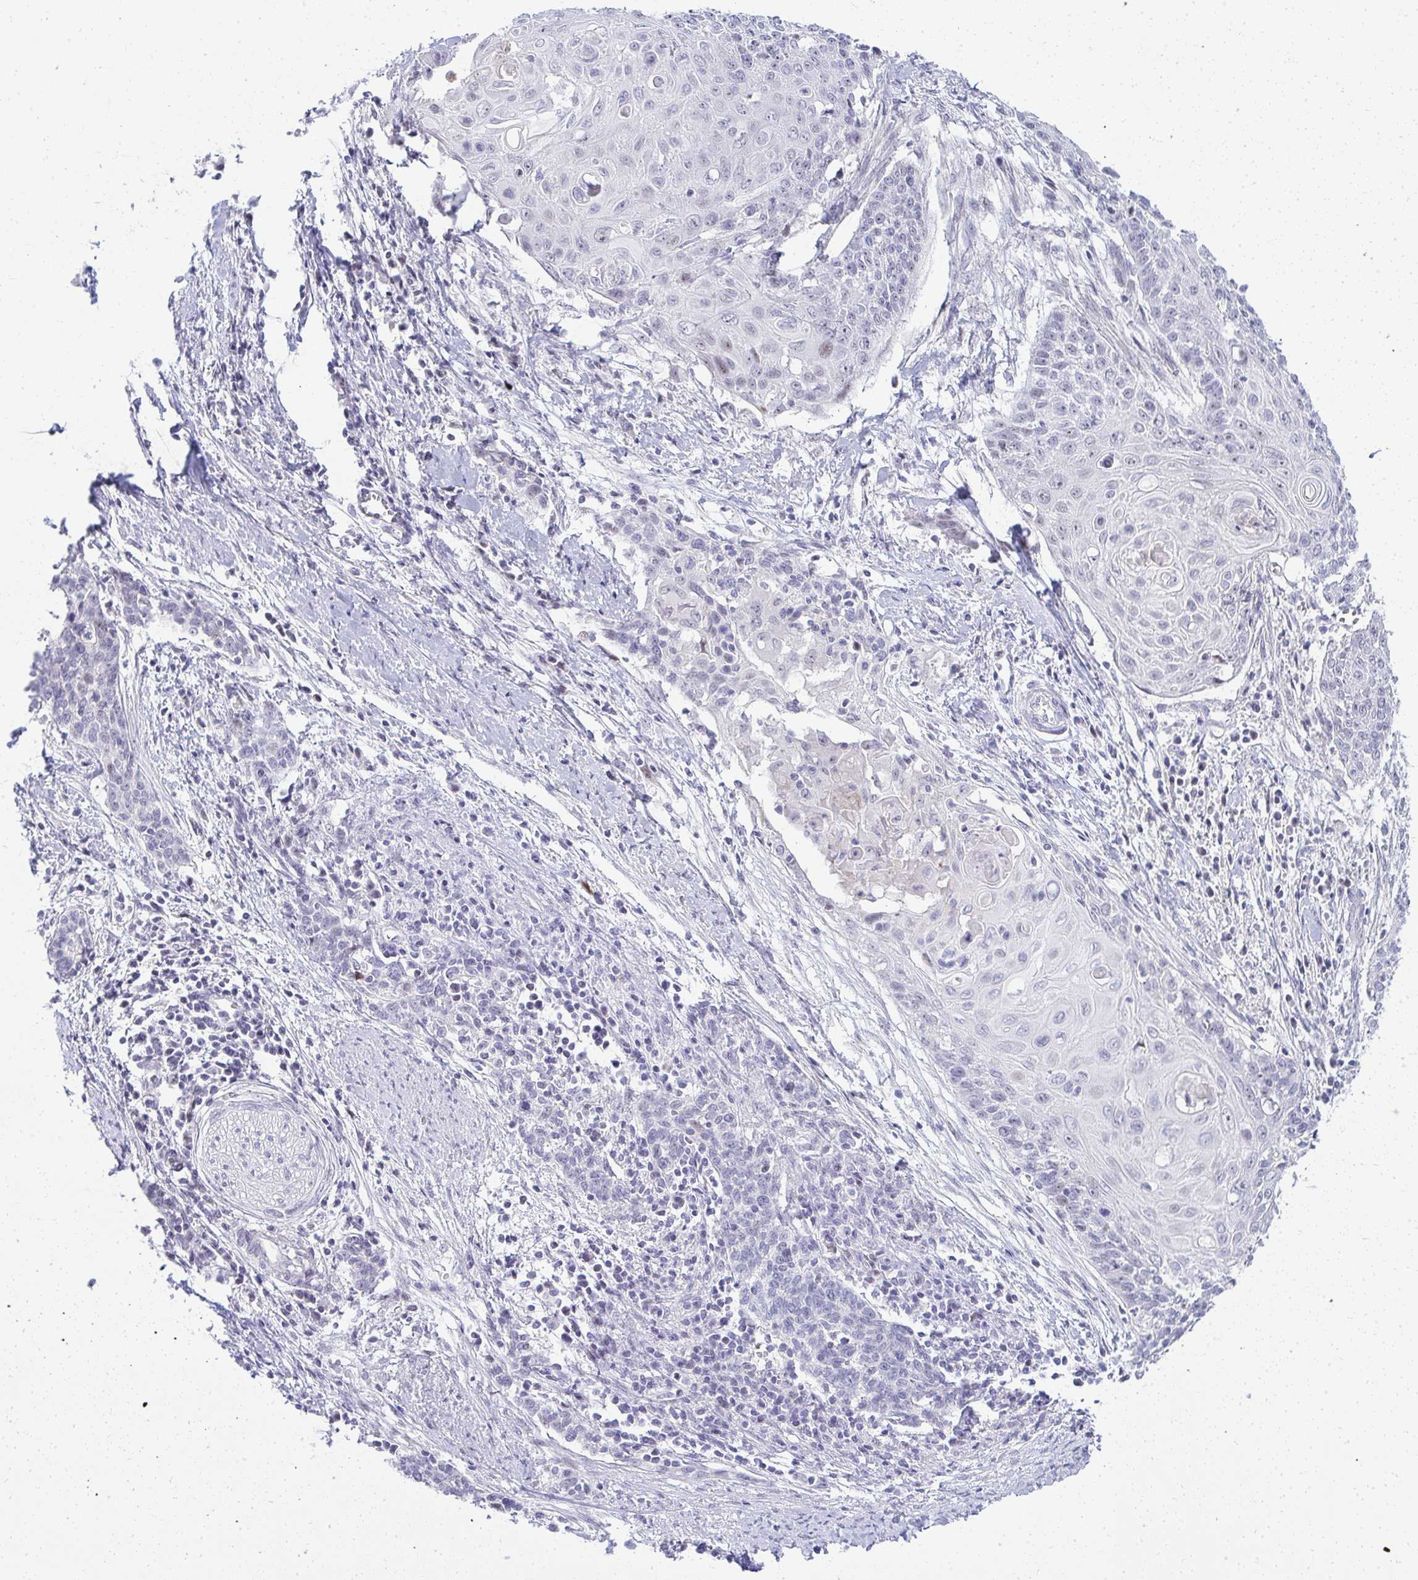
{"staining": {"intensity": "negative", "quantity": "none", "location": "none"}, "tissue": "cervical cancer", "cell_type": "Tumor cells", "image_type": "cancer", "snomed": [{"axis": "morphology", "description": "Squamous cell carcinoma, NOS"}, {"axis": "topography", "description": "Cervix"}], "caption": "Tumor cells show no significant expression in cervical cancer.", "gene": "EID3", "patient": {"sex": "female", "age": 39}}